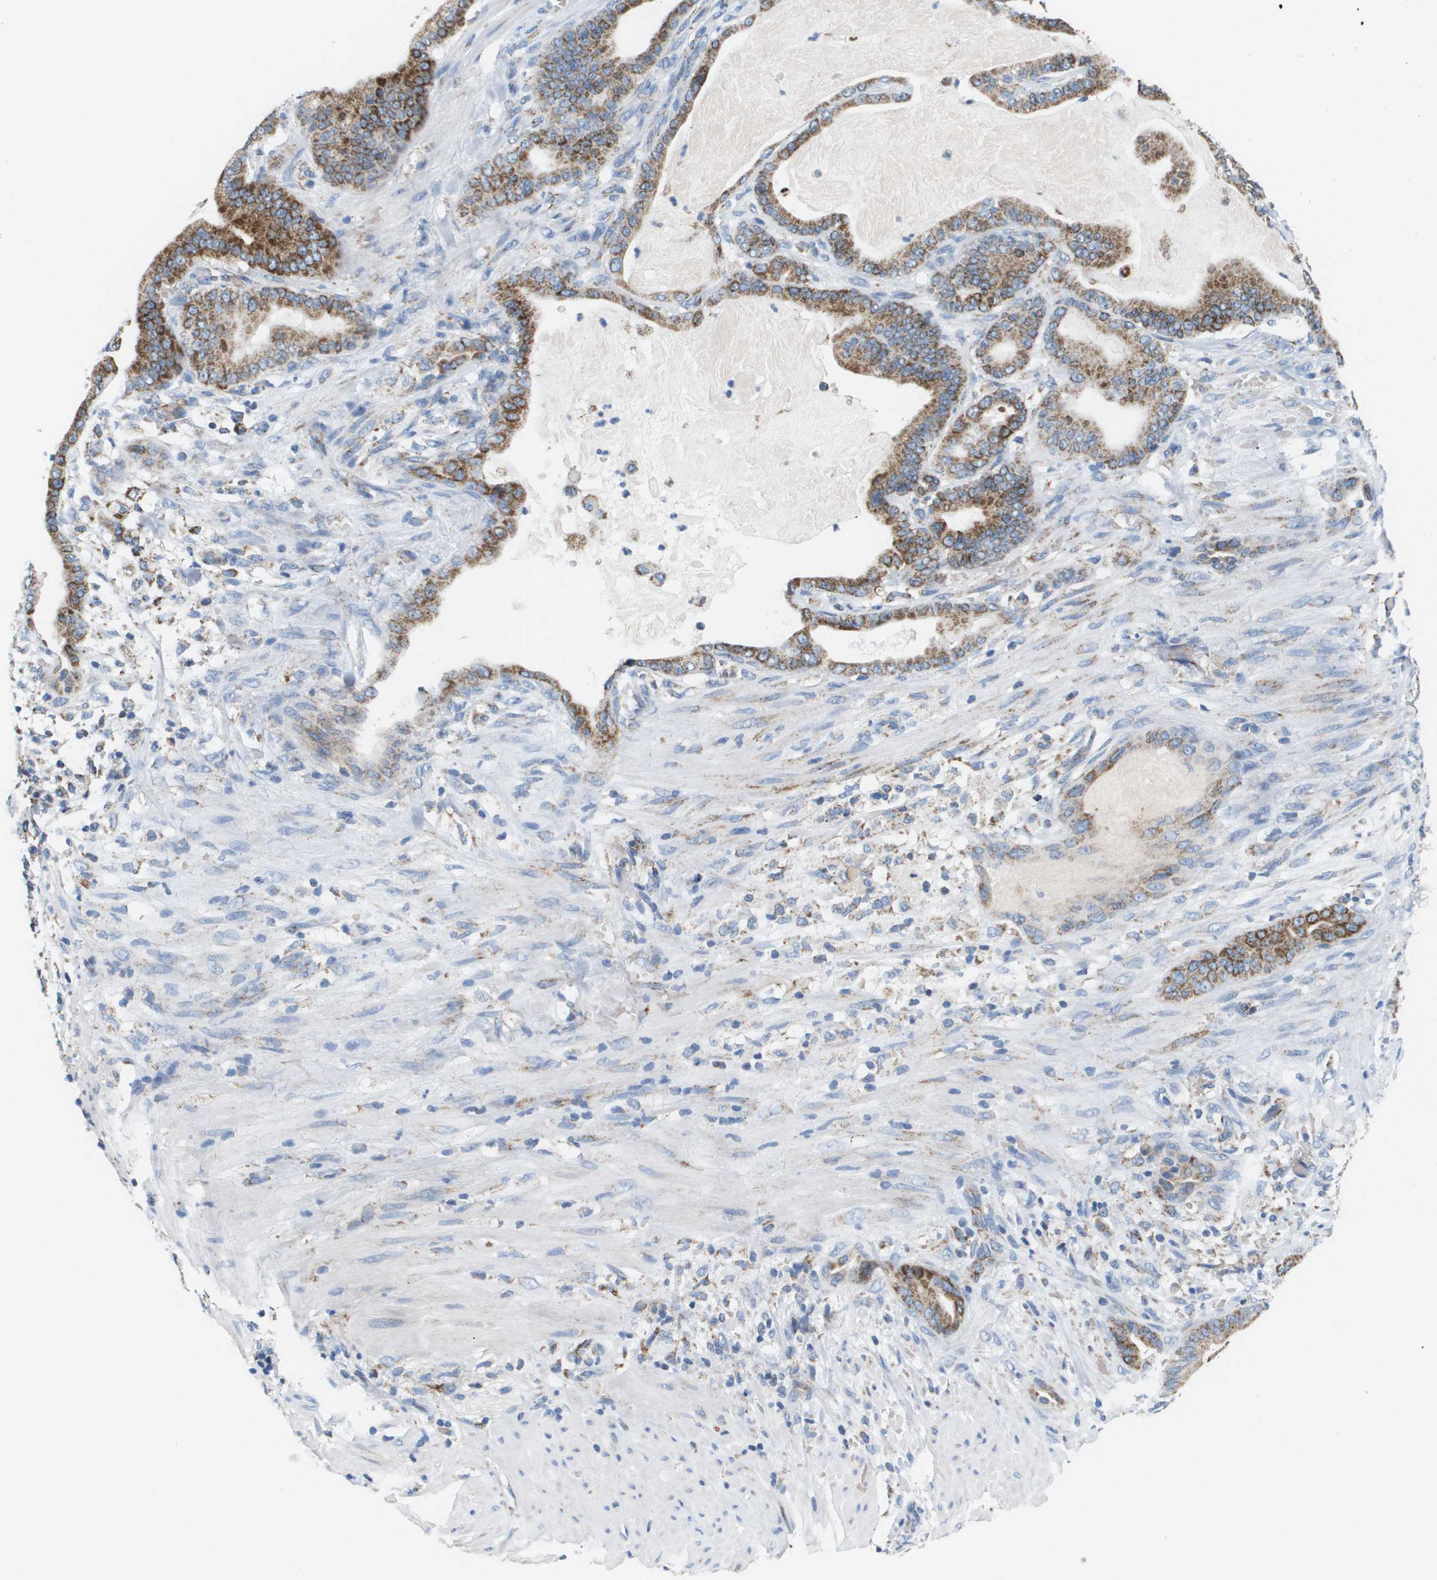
{"staining": {"intensity": "strong", "quantity": ">75%", "location": "cytoplasmic/membranous"}, "tissue": "pancreatic cancer", "cell_type": "Tumor cells", "image_type": "cancer", "snomed": [{"axis": "morphology", "description": "Adenocarcinoma, NOS"}, {"axis": "topography", "description": "Pancreas"}], "caption": "This histopathology image shows adenocarcinoma (pancreatic) stained with immunohistochemistry (IHC) to label a protein in brown. The cytoplasmic/membranous of tumor cells show strong positivity for the protein. Nuclei are counter-stained blue.", "gene": "ATP5F1B", "patient": {"sex": "male", "age": 63}}